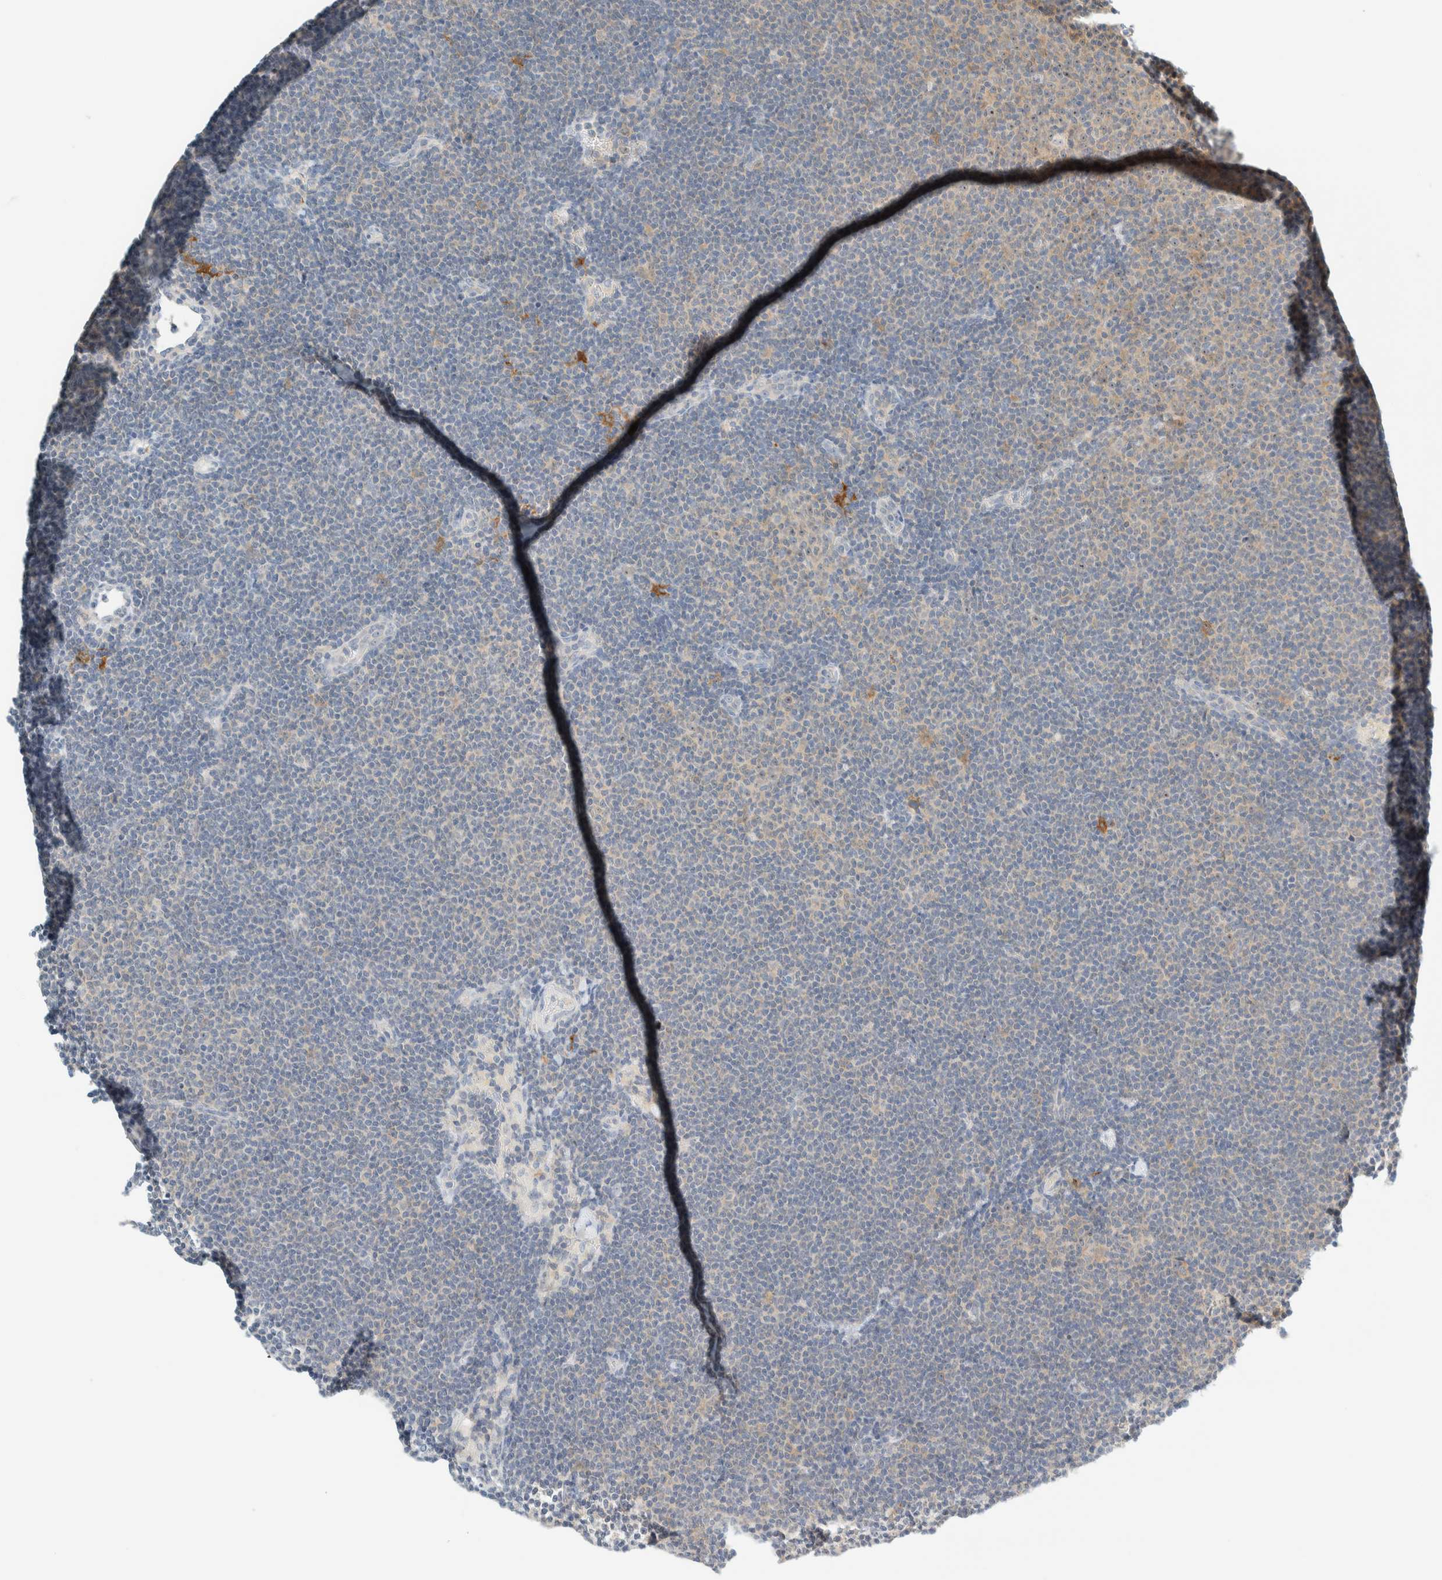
{"staining": {"intensity": "weak", "quantity": "<25%", "location": "cytoplasmic/membranous,nuclear"}, "tissue": "lymphoma", "cell_type": "Tumor cells", "image_type": "cancer", "snomed": [{"axis": "morphology", "description": "Malignant lymphoma, non-Hodgkin's type, Low grade"}, {"axis": "topography", "description": "Lymph node"}], "caption": "An image of lymphoma stained for a protein demonstrates no brown staining in tumor cells. Brightfield microscopy of immunohistochemistry stained with DAB (3,3'-diaminobenzidine) (brown) and hematoxylin (blue), captured at high magnification.", "gene": "NDE1", "patient": {"sex": "female", "age": 53}}